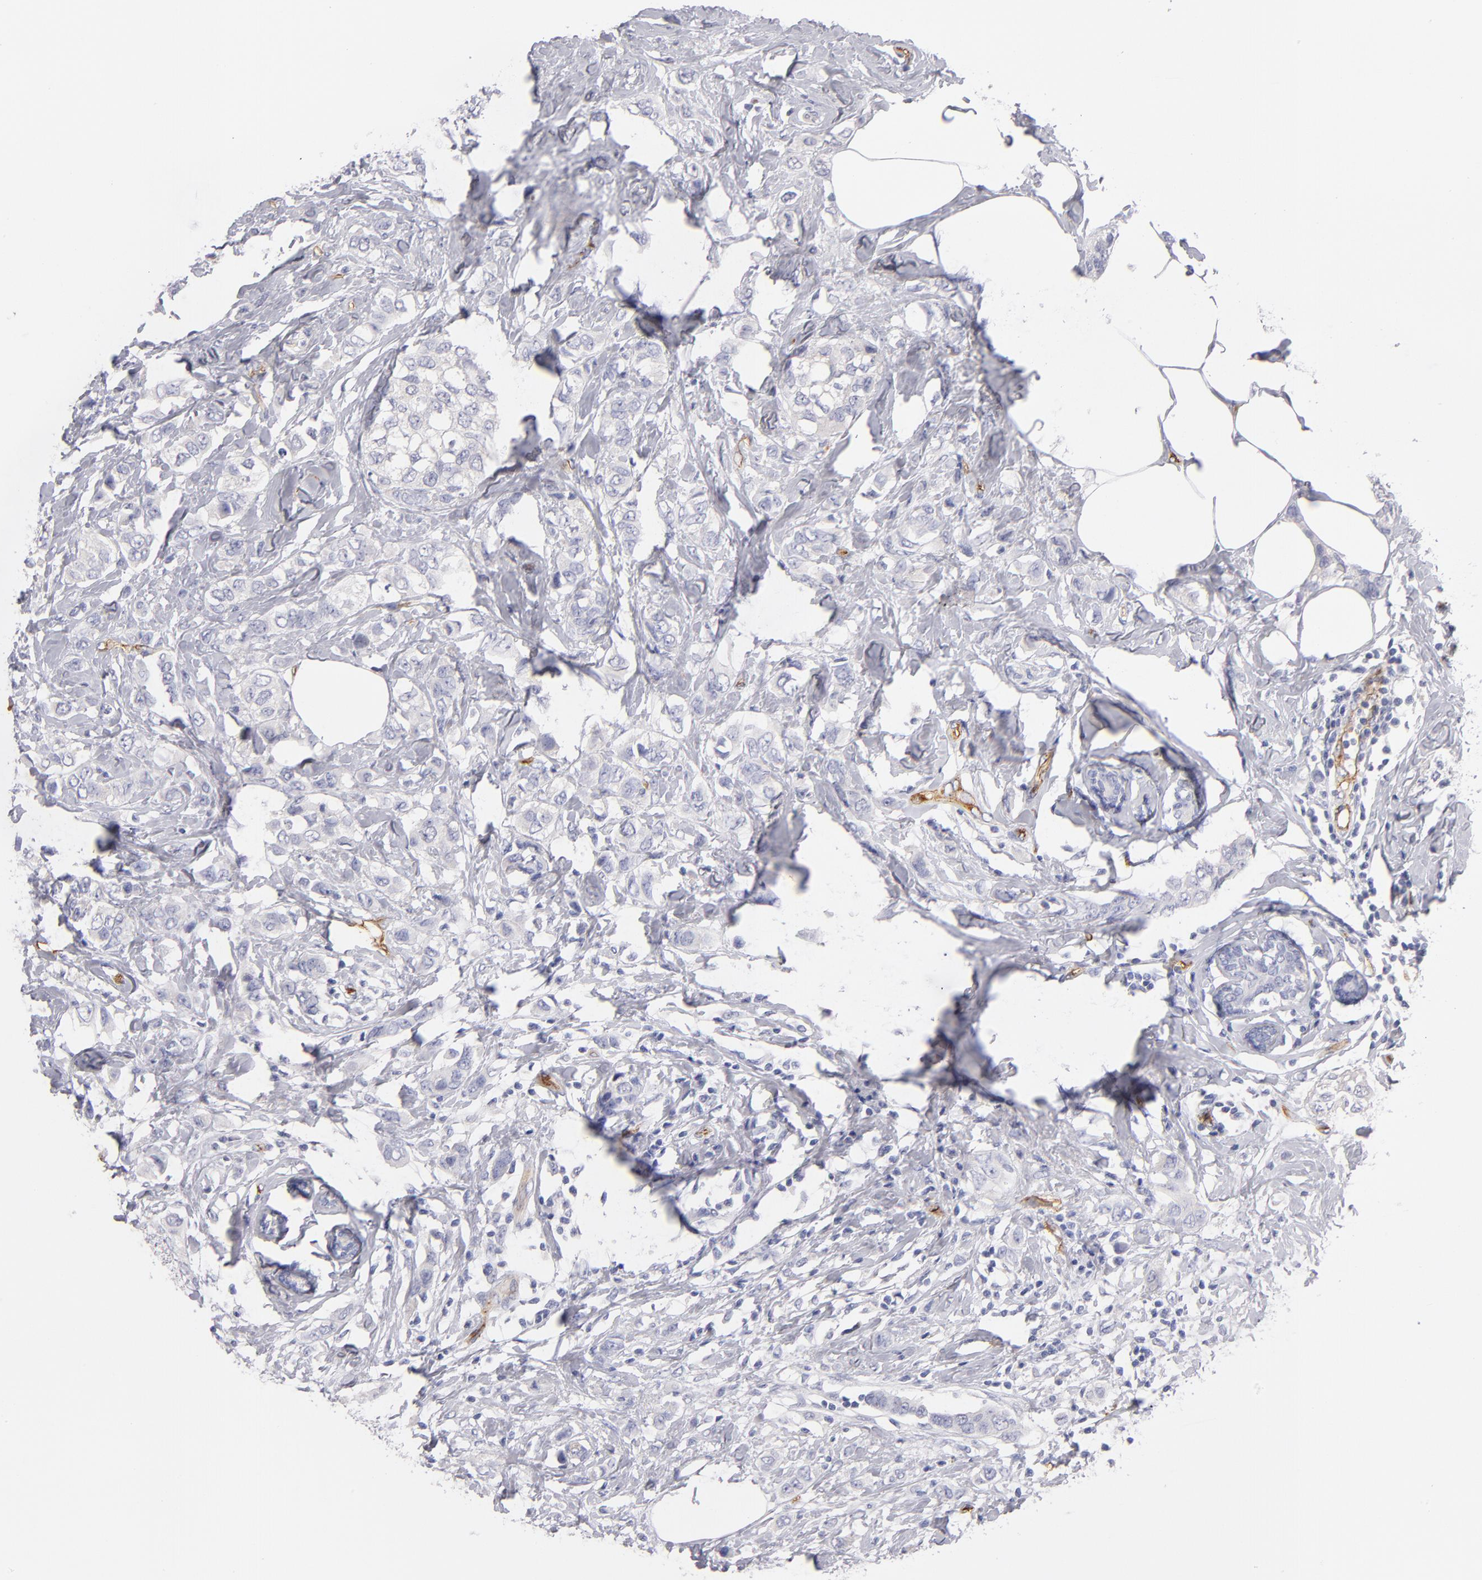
{"staining": {"intensity": "negative", "quantity": "none", "location": "none"}, "tissue": "breast cancer", "cell_type": "Tumor cells", "image_type": "cancer", "snomed": [{"axis": "morphology", "description": "Normal tissue, NOS"}, {"axis": "morphology", "description": "Duct carcinoma"}, {"axis": "topography", "description": "Breast"}], "caption": "Immunohistochemistry (IHC) of human intraductal carcinoma (breast) exhibits no staining in tumor cells.", "gene": "PLVAP", "patient": {"sex": "female", "age": 50}}